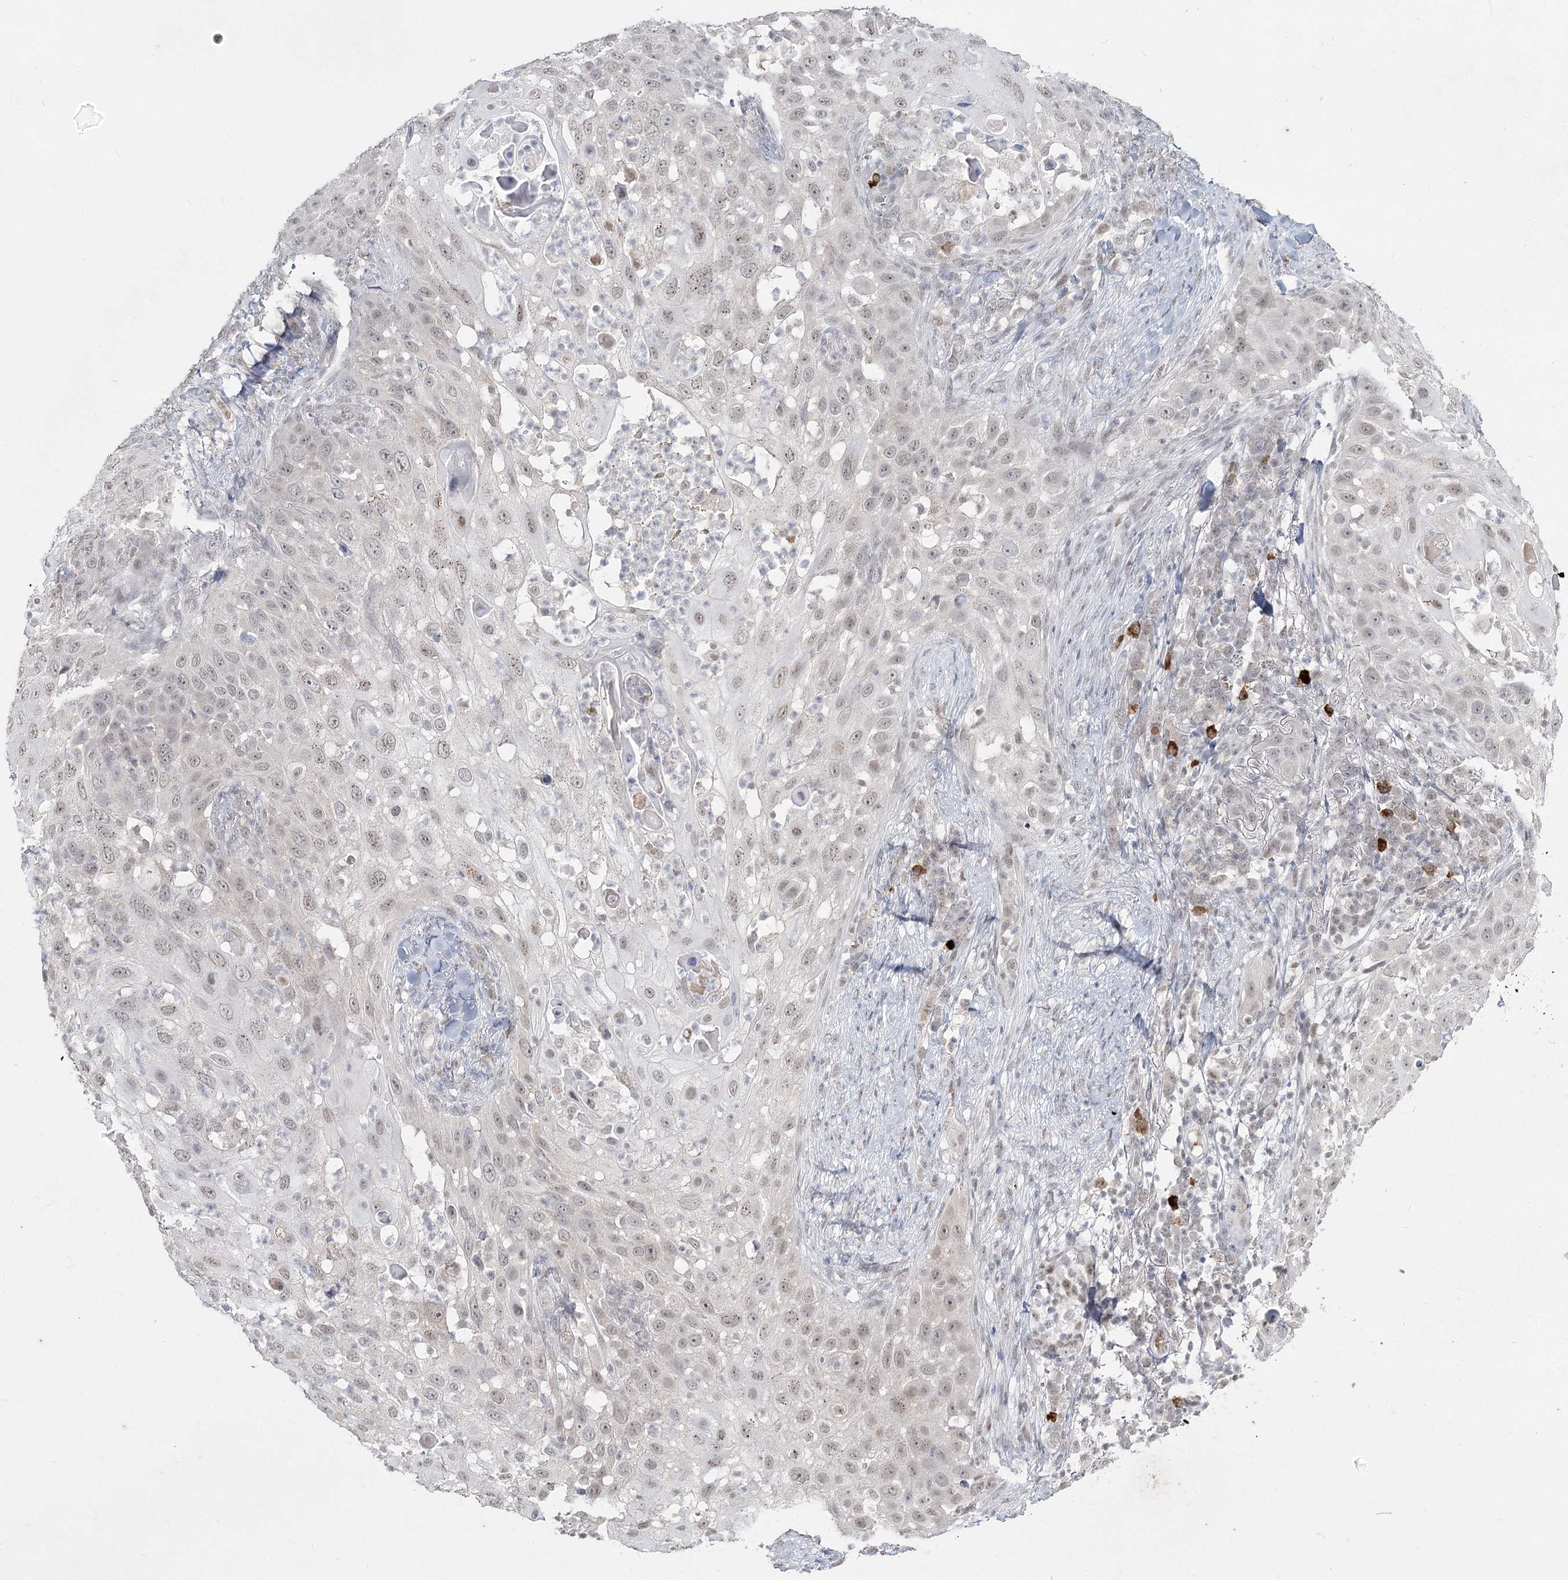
{"staining": {"intensity": "weak", "quantity": "25%-75%", "location": "nuclear"}, "tissue": "skin cancer", "cell_type": "Tumor cells", "image_type": "cancer", "snomed": [{"axis": "morphology", "description": "Squamous cell carcinoma, NOS"}, {"axis": "topography", "description": "Skin"}], "caption": "This is an image of immunohistochemistry (IHC) staining of skin cancer (squamous cell carcinoma), which shows weak expression in the nuclear of tumor cells.", "gene": "LY6G5C", "patient": {"sex": "female", "age": 44}}